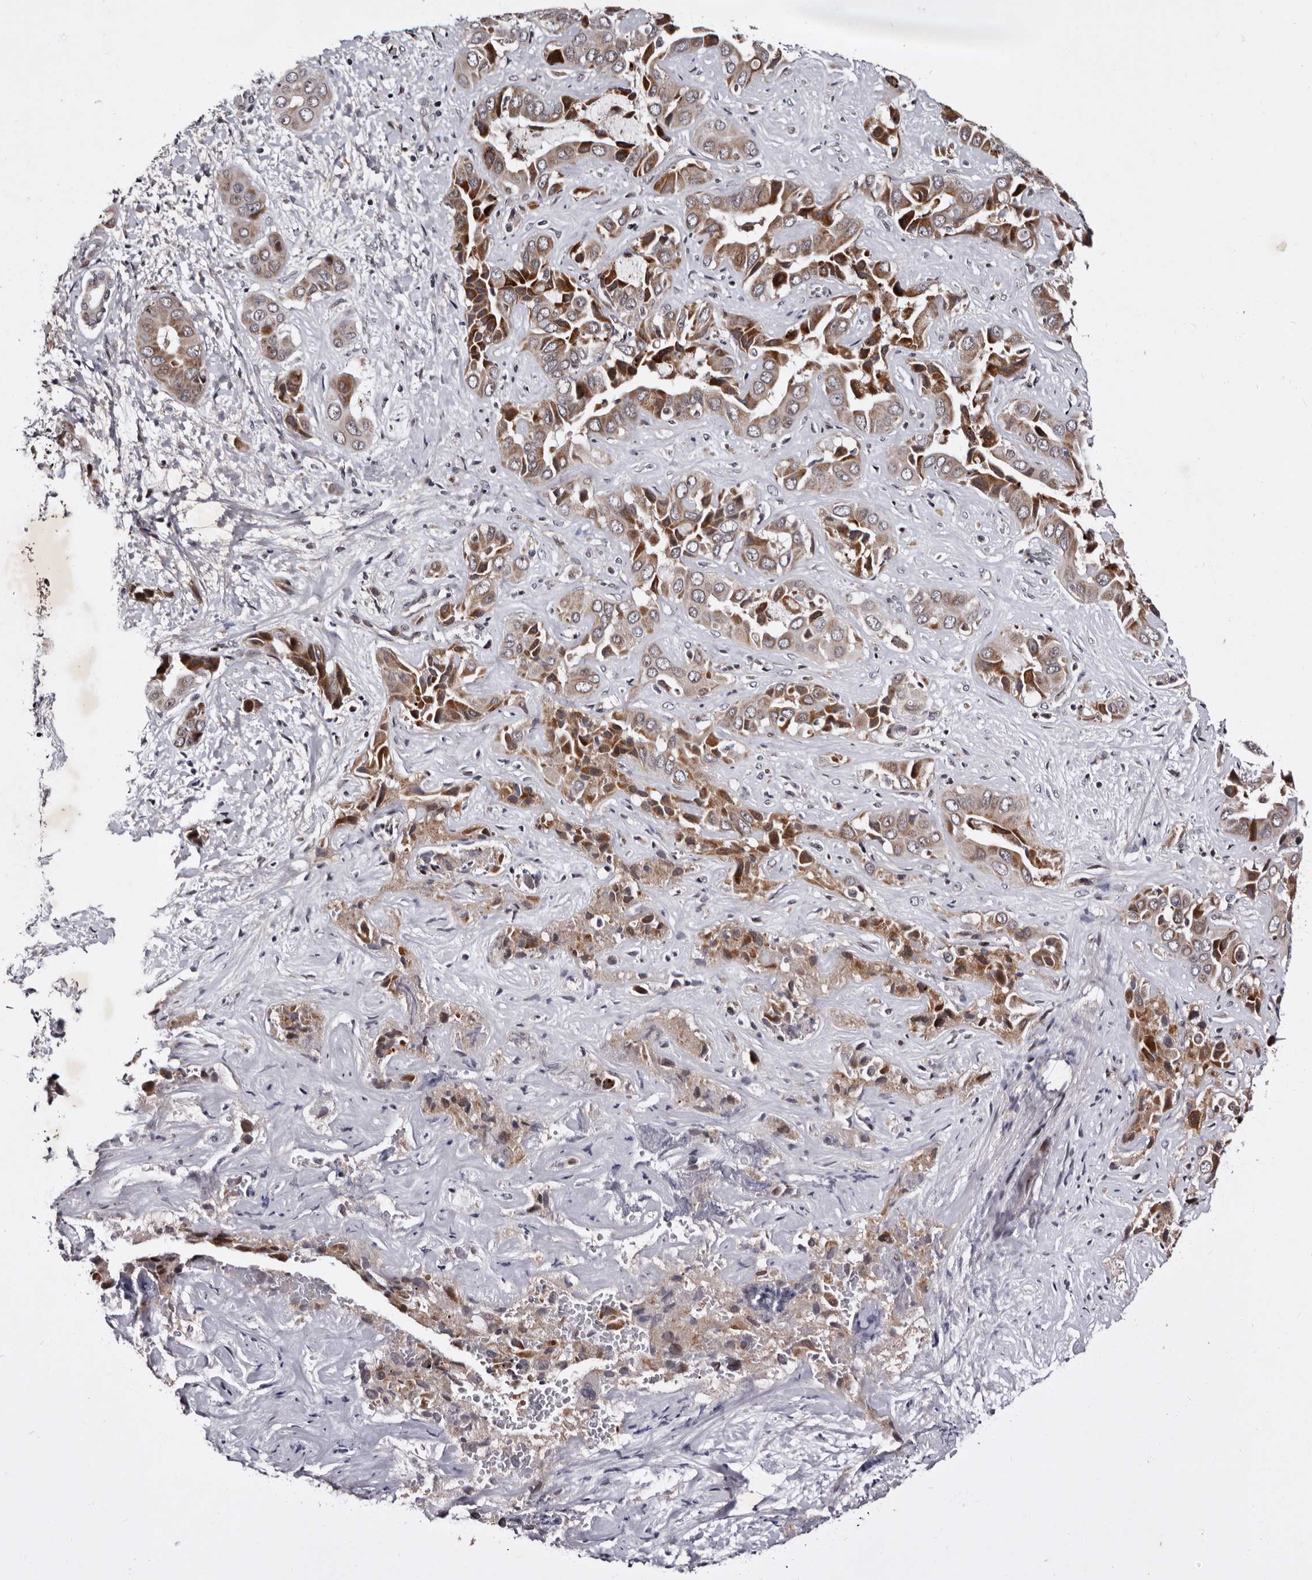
{"staining": {"intensity": "moderate", "quantity": ">75%", "location": "cytoplasmic/membranous,nuclear"}, "tissue": "liver cancer", "cell_type": "Tumor cells", "image_type": "cancer", "snomed": [{"axis": "morphology", "description": "Cholangiocarcinoma"}, {"axis": "topography", "description": "Liver"}], "caption": "Immunohistochemistry image of human cholangiocarcinoma (liver) stained for a protein (brown), which displays medium levels of moderate cytoplasmic/membranous and nuclear staining in about >75% of tumor cells.", "gene": "TNKS", "patient": {"sex": "female", "age": 52}}